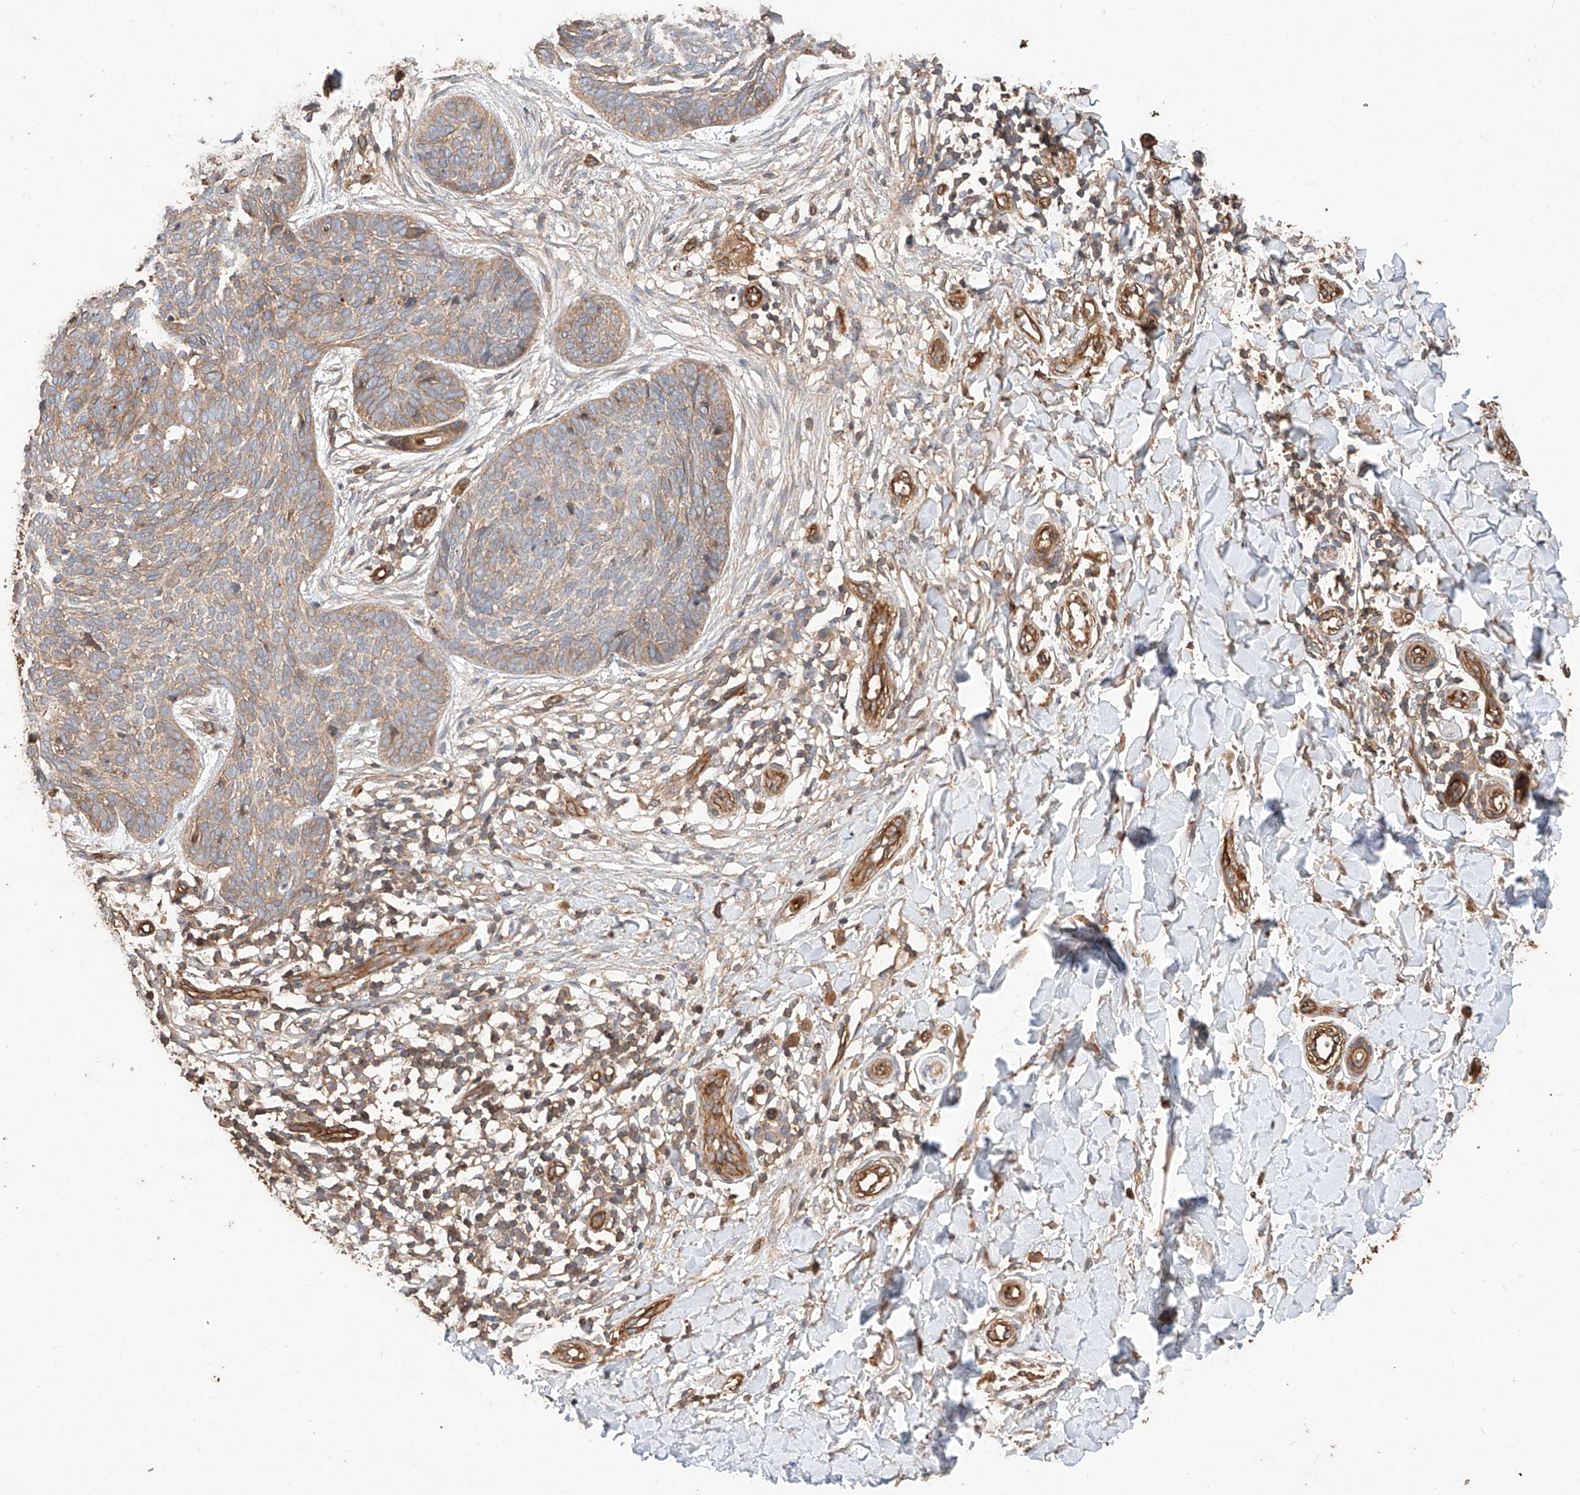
{"staining": {"intensity": "weak", "quantity": "25%-75%", "location": "cytoplasmic/membranous"}, "tissue": "skin cancer", "cell_type": "Tumor cells", "image_type": "cancer", "snomed": [{"axis": "morphology", "description": "Basal cell carcinoma"}, {"axis": "topography", "description": "Skin"}], "caption": "Protein positivity by IHC demonstrates weak cytoplasmic/membranous expression in about 25%-75% of tumor cells in skin cancer (basal cell carcinoma).", "gene": "GHDC", "patient": {"sex": "female", "age": 64}}